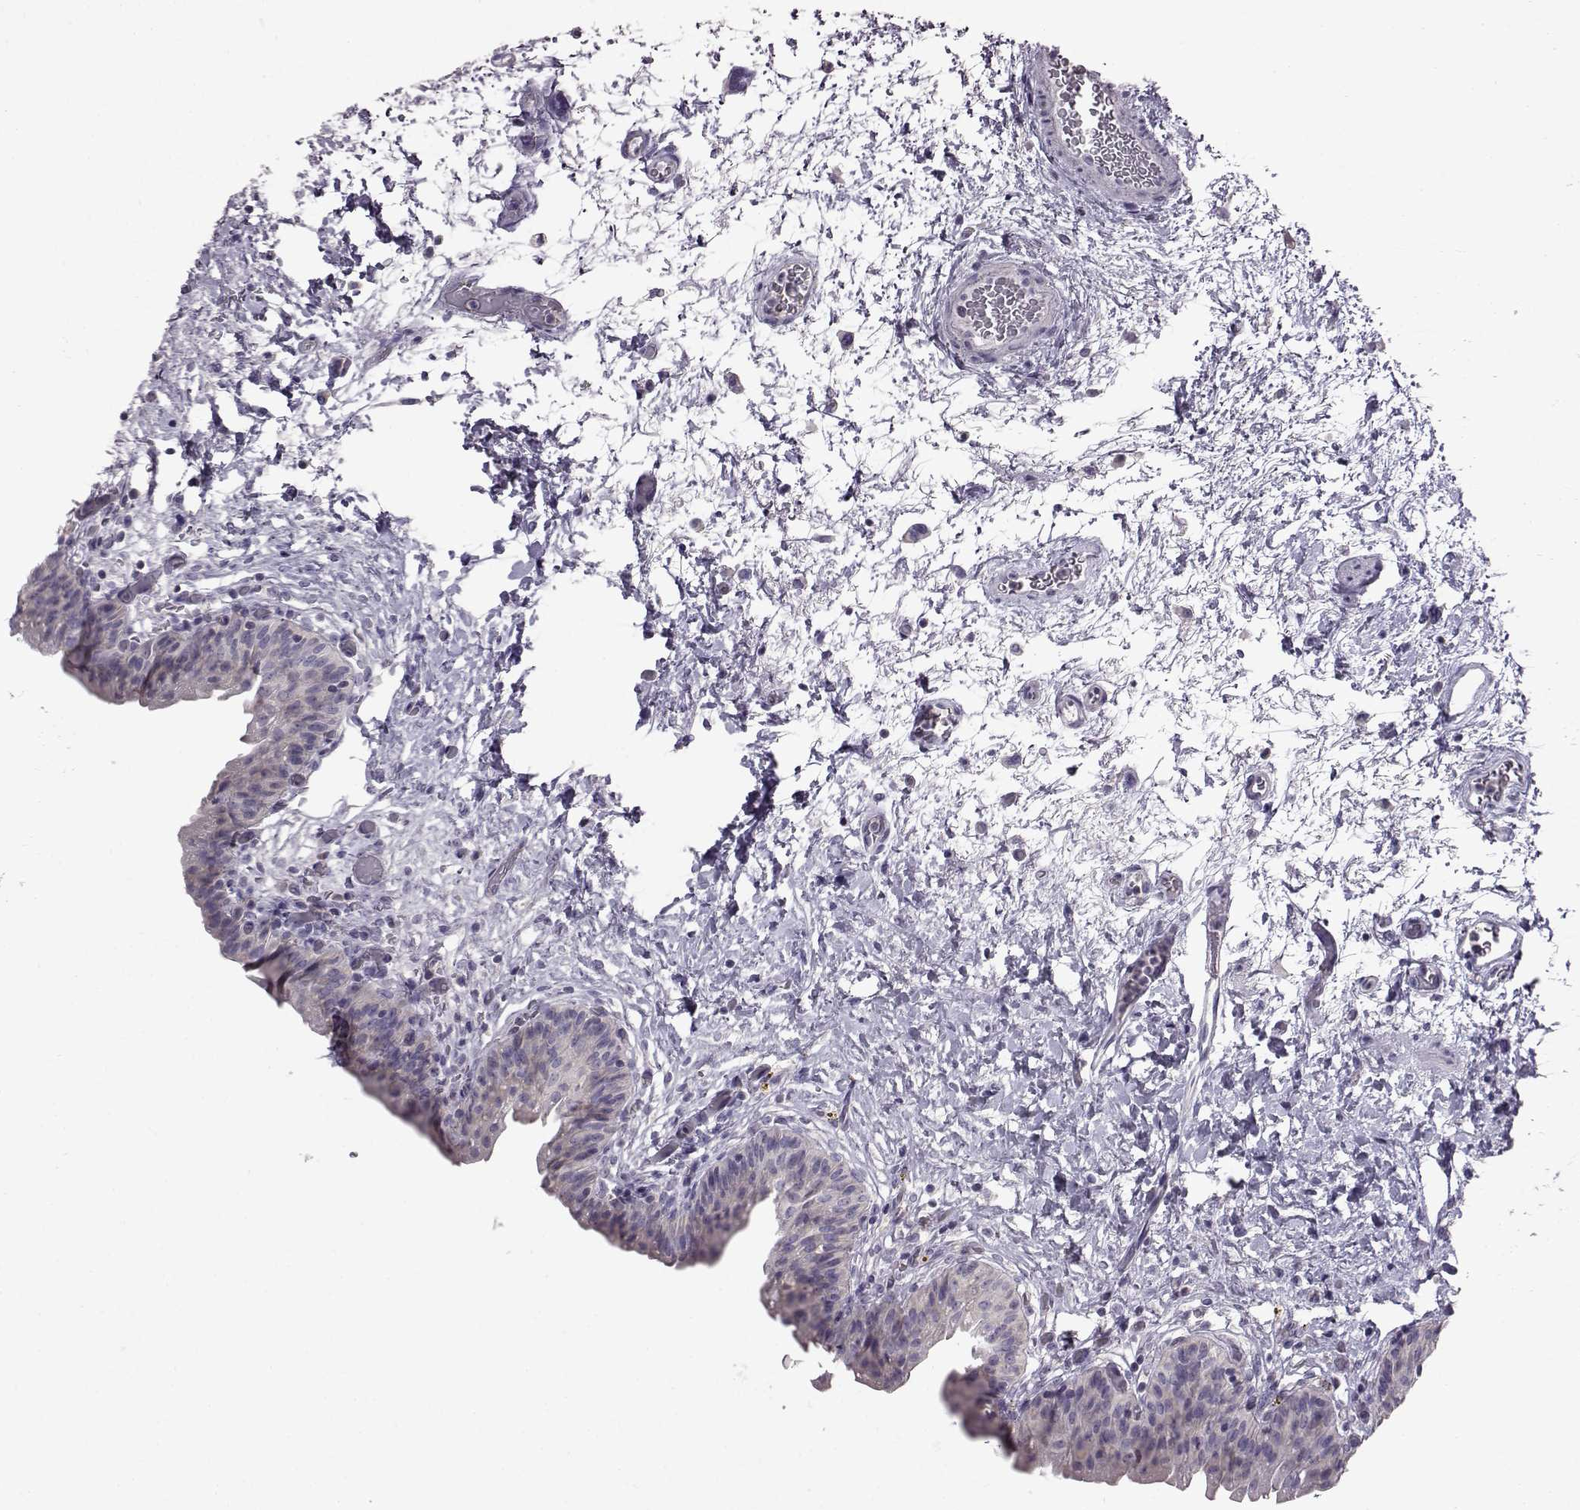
{"staining": {"intensity": "negative", "quantity": "none", "location": "none"}, "tissue": "urinary bladder", "cell_type": "Urothelial cells", "image_type": "normal", "snomed": [{"axis": "morphology", "description": "Normal tissue, NOS"}, {"axis": "topography", "description": "Urinary bladder"}], "caption": "Immunohistochemistry (IHC) photomicrograph of normal urinary bladder: human urinary bladder stained with DAB (3,3'-diaminobenzidine) displays no significant protein staining in urothelial cells.", "gene": "ADGRG2", "patient": {"sex": "male", "age": 69}}